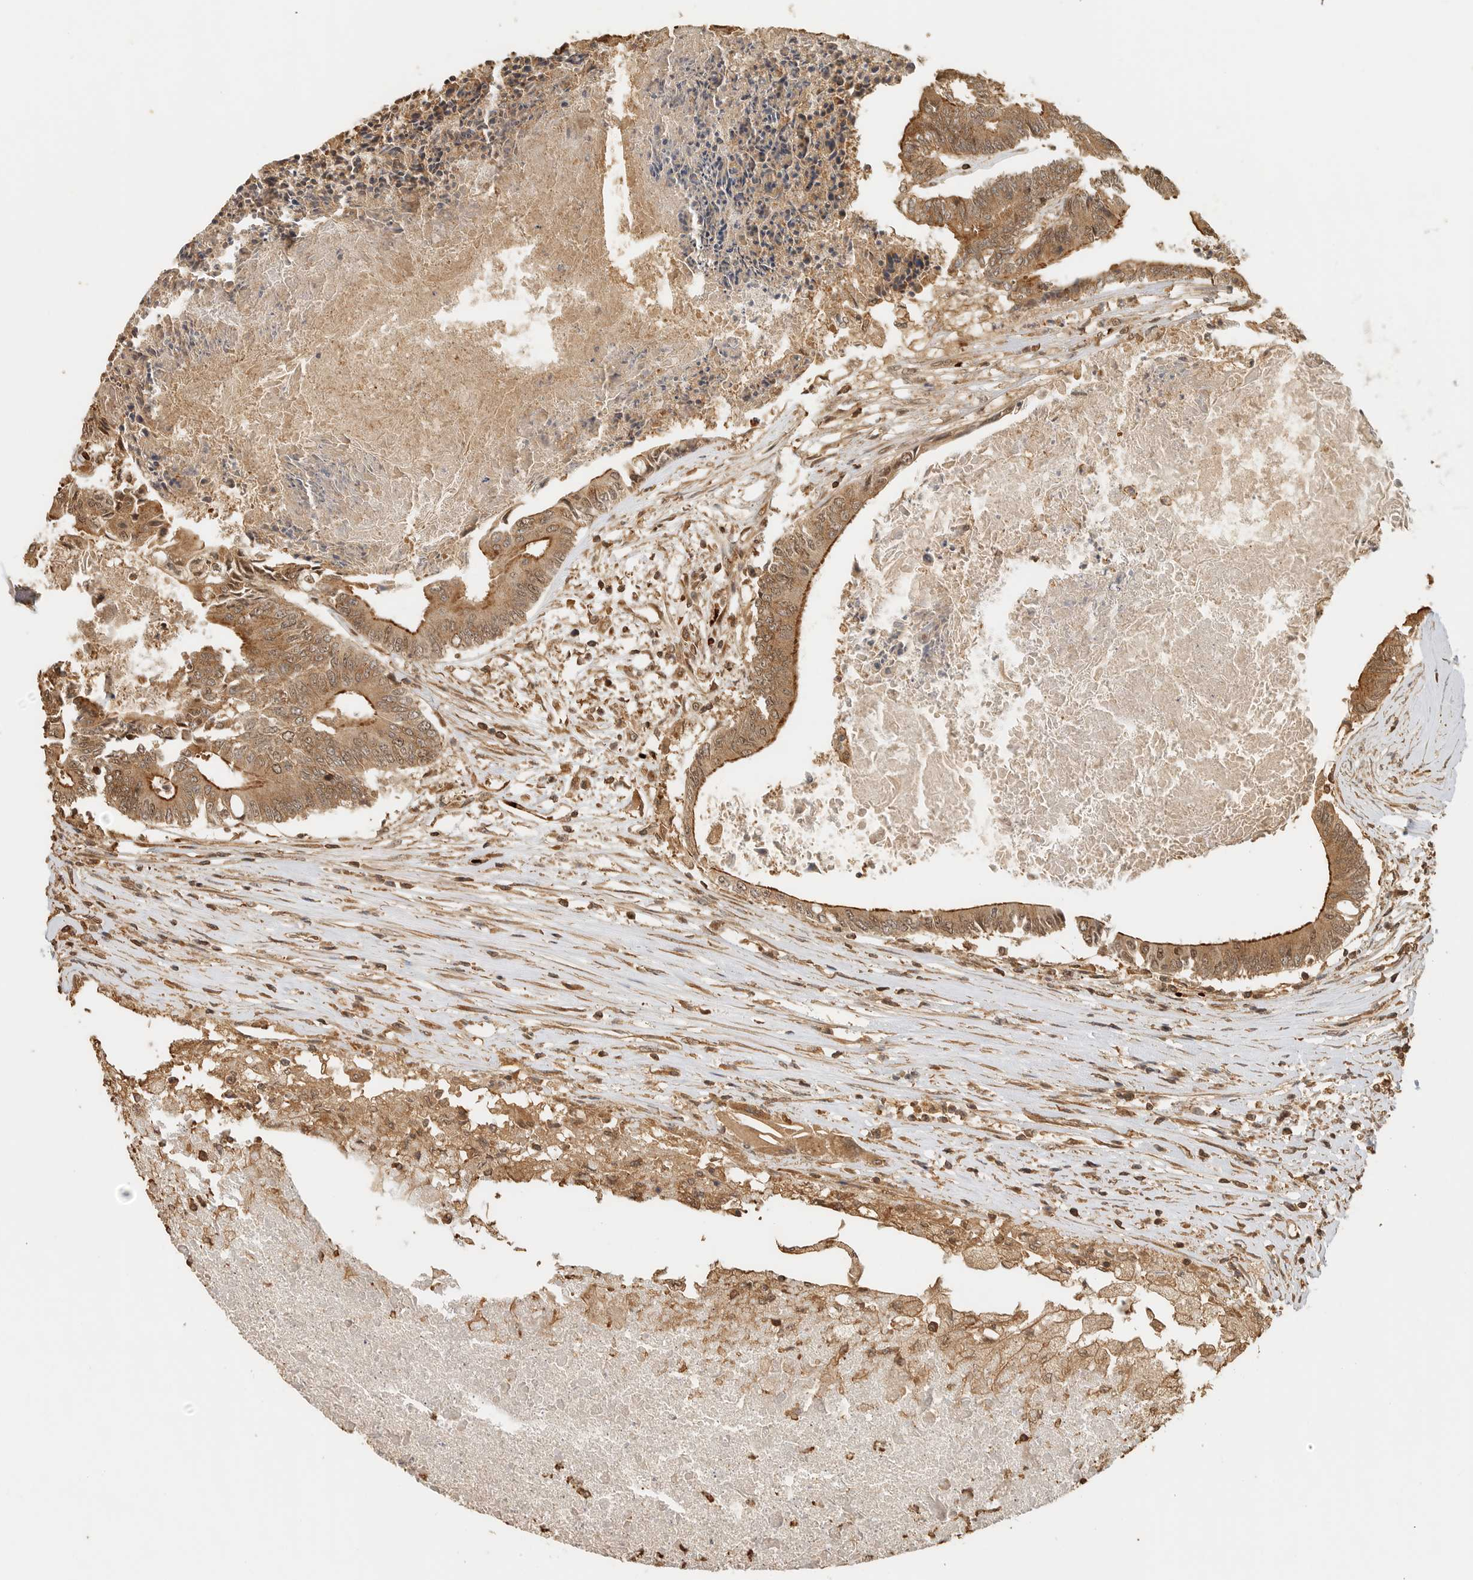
{"staining": {"intensity": "moderate", "quantity": ">75%", "location": "cytoplasmic/membranous"}, "tissue": "colorectal cancer", "cell_type": "Tumor cells", "image_type": "cancer", "snomed": [{"axis": "morphology", "description": "Adenocarcinoma, NOS"}, {"axis": "topography", "description": "Rectum"}], "caption": "Moderate cytoplasmic/membranous protein expression is identified in approximately >75% of tumor cells in adenocarcinoma (colorectal).", "gene": "OTUD6B", "patient": {"sex": "male", "age": 63}}